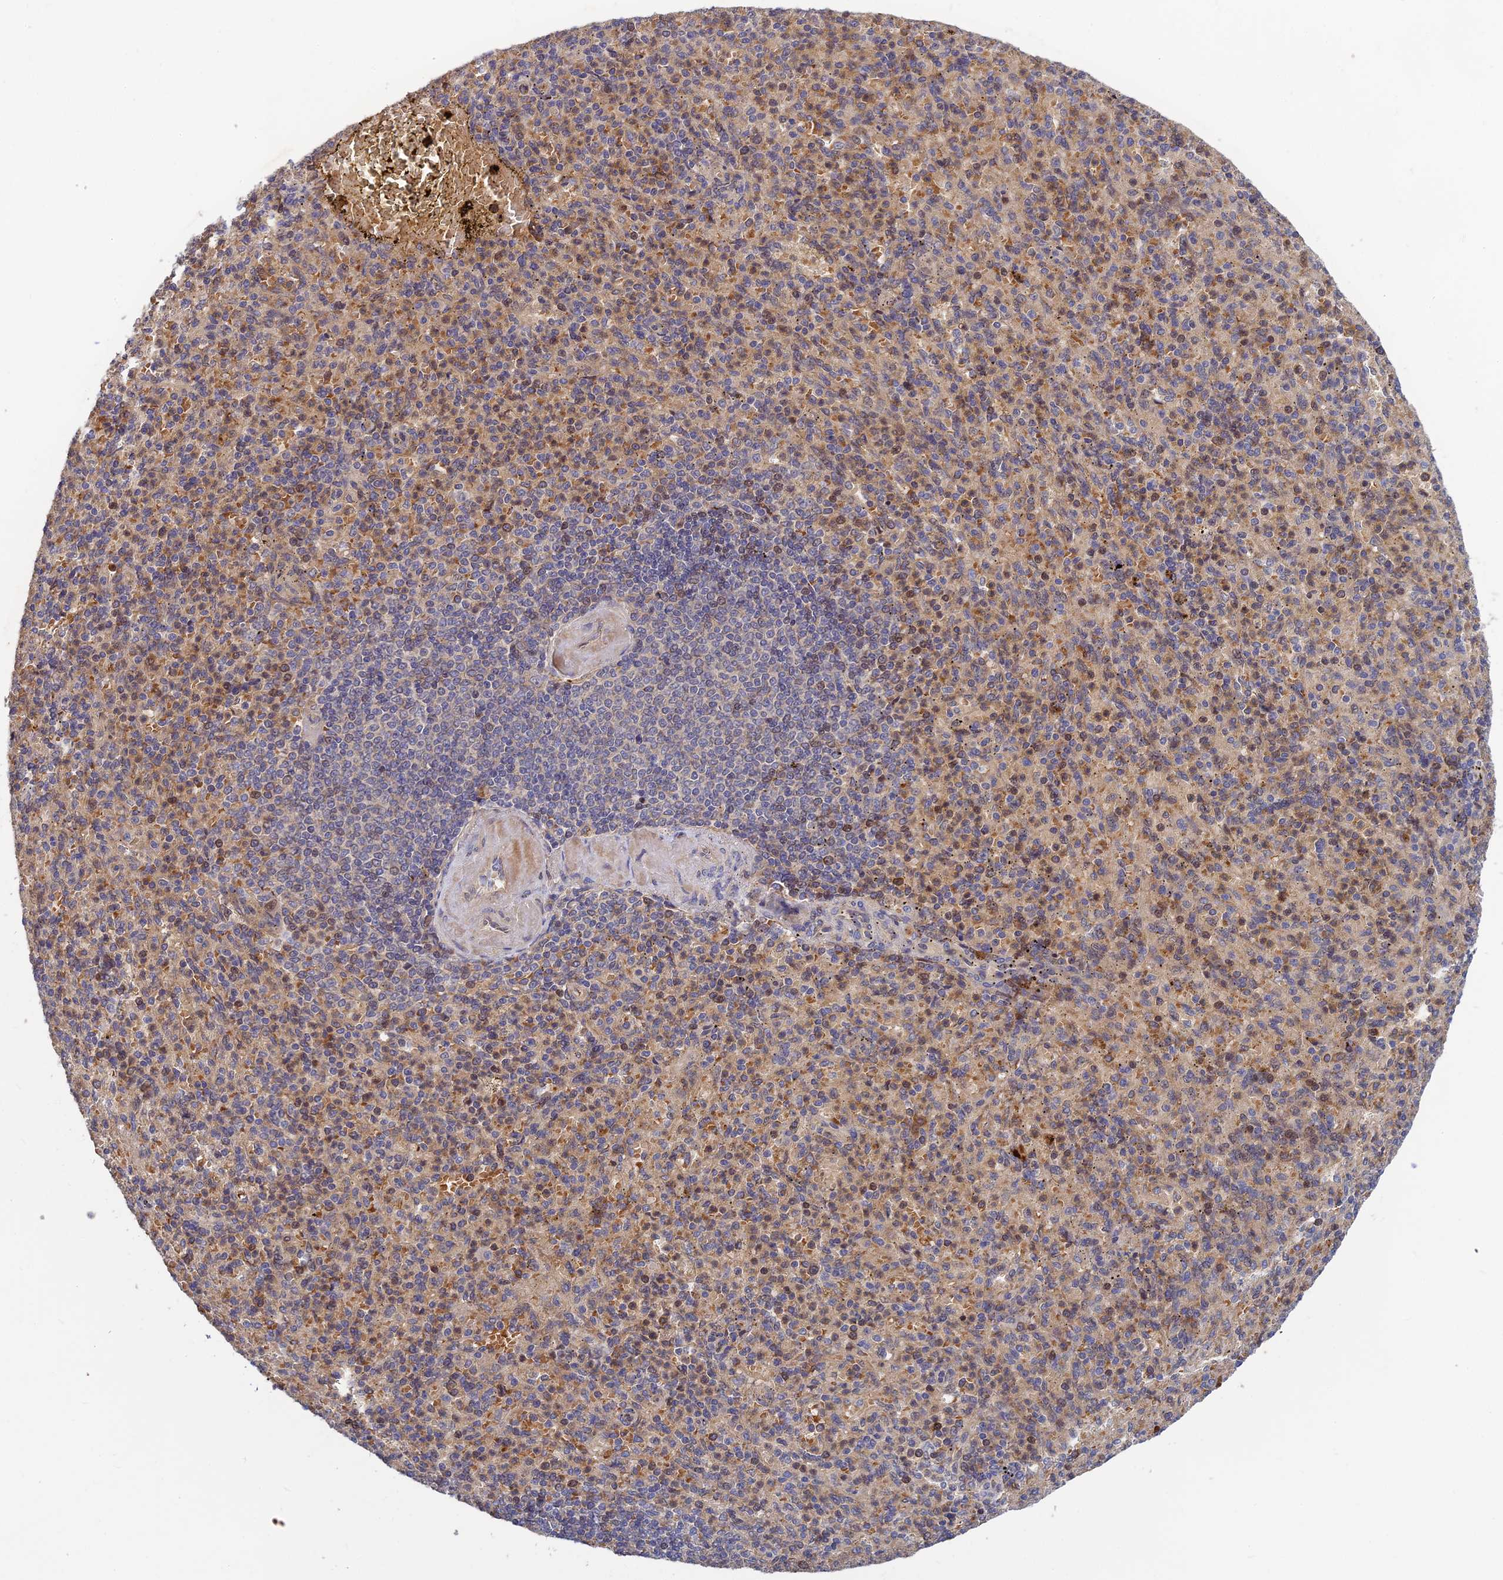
{"staining": {"intensity": "moderate", "quantity": "<25%", "location": "cytoplasmic/membranous"}, "tissue": "spleen", "cell_type": "Cells in red pulp", "image_type": "normal", "snomed": [{"axis": "morphology", "description": "Normal tissue, NOS"}, {"axis": "topography", "description": "Spleen"}], "caption": "Unremarkable spleen shows moderate cytoplasmic/membranous expression in approximately <25% of cells in red pulp.", "gene": "FAM151B", "patient": {"sex": "female", "age": 74}}